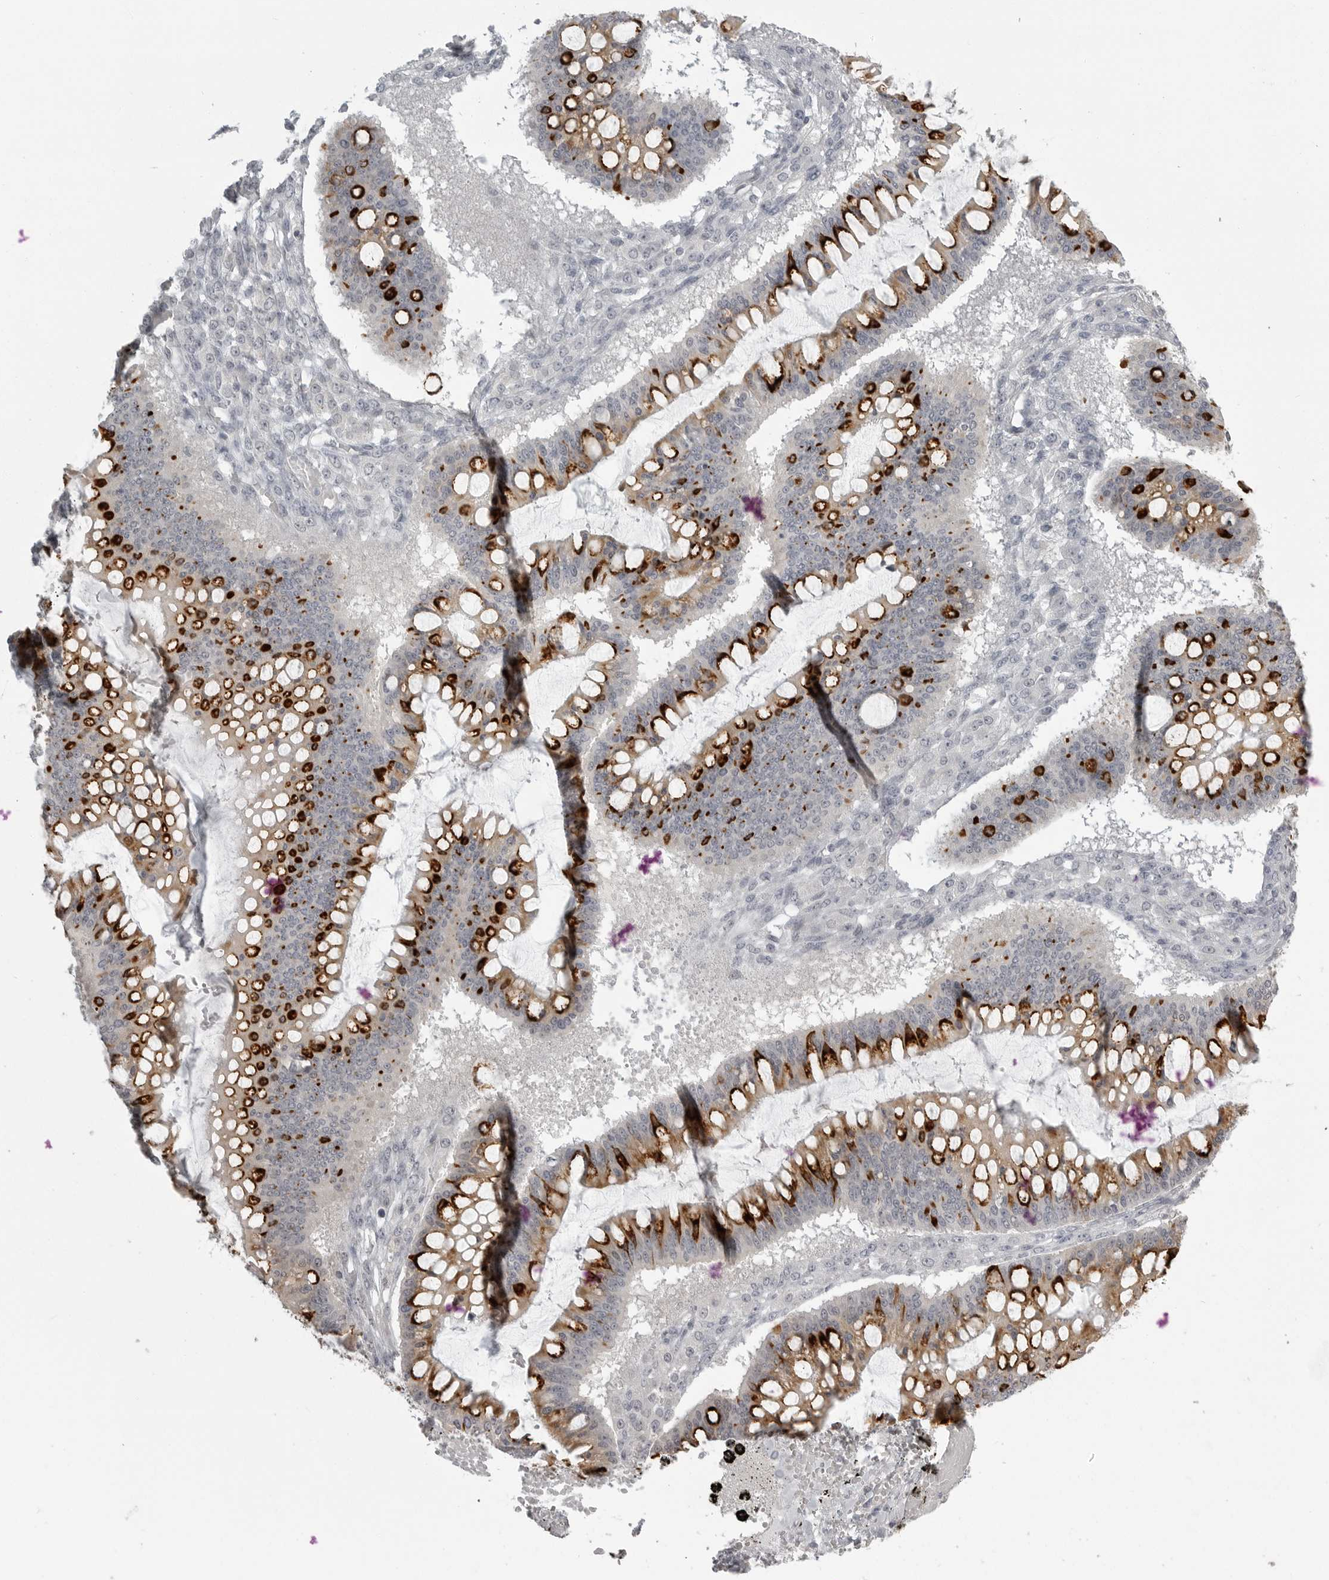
{"staining": {"intensity": "strong", "quantity": "25%-75%", "location": "cytoplasmic/membranous"}, "tissue": "ovarian cancer", "cell_type": "Tumor cells", "image_type": "cancer", "snomed": [{"axis": "morphology", "description": "Cystadenocarcinoma, mucinous, NOS"}, {"axis": "topography", "description": "Ovary"}], "caption": "Immunohistochemistry (IHC) histopathology image of neoplastic tissue: ovarian cancer (mucinous cystadenocarcinoma) stained using IHC shows high levels of strong protein expression localized specifically in the cytoplasmic/membranous of tumor cells, appearing as a cytoplasmic/membranous brown color.", "gene": "SMG8", "patient": {"sex": "female", "age": 73}}